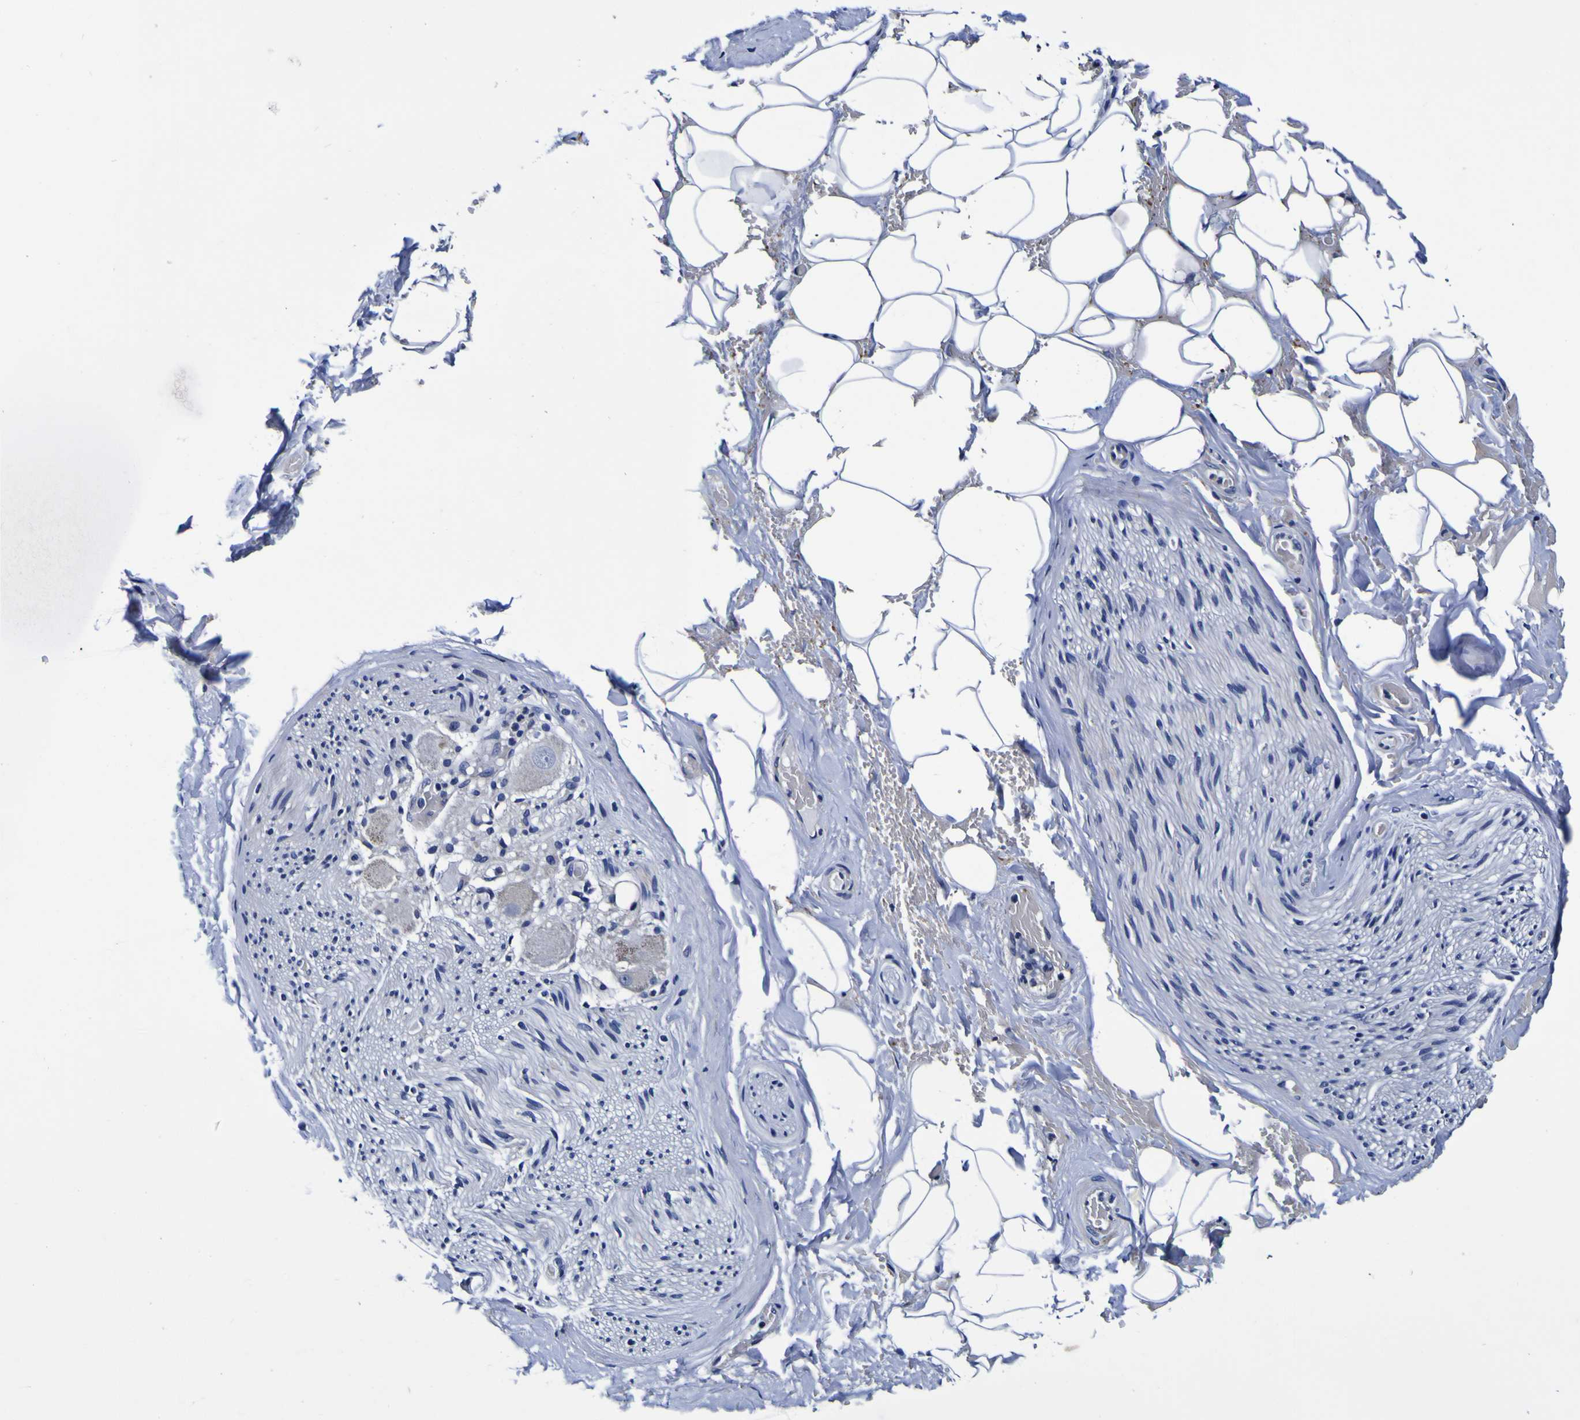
{"staining": {"intensity": "negative", "quantity": "none", "location": "none"}, "tissue": "adipose tissue", "cell_type": "Adipocytes", "image_type": "normal", "snomed": [{"axis": "morphology", "description": "Normal tissue, NOS"}, {"axis": "topography", "description": "Peripheral nerve tissue"}], "caption": "Photomicrograph shows no significant protein positivity in adipocytes of normal adipose tissue. Brightfield microscopy of immunohistochemistry (IHC) stained with DAB (3,3'-diaminobenzidine) (brown) and hematoxylin (blue), captured at high magnification.", "gene": "PDLIM4", "patient": {"sex": "male", "age": 70}}